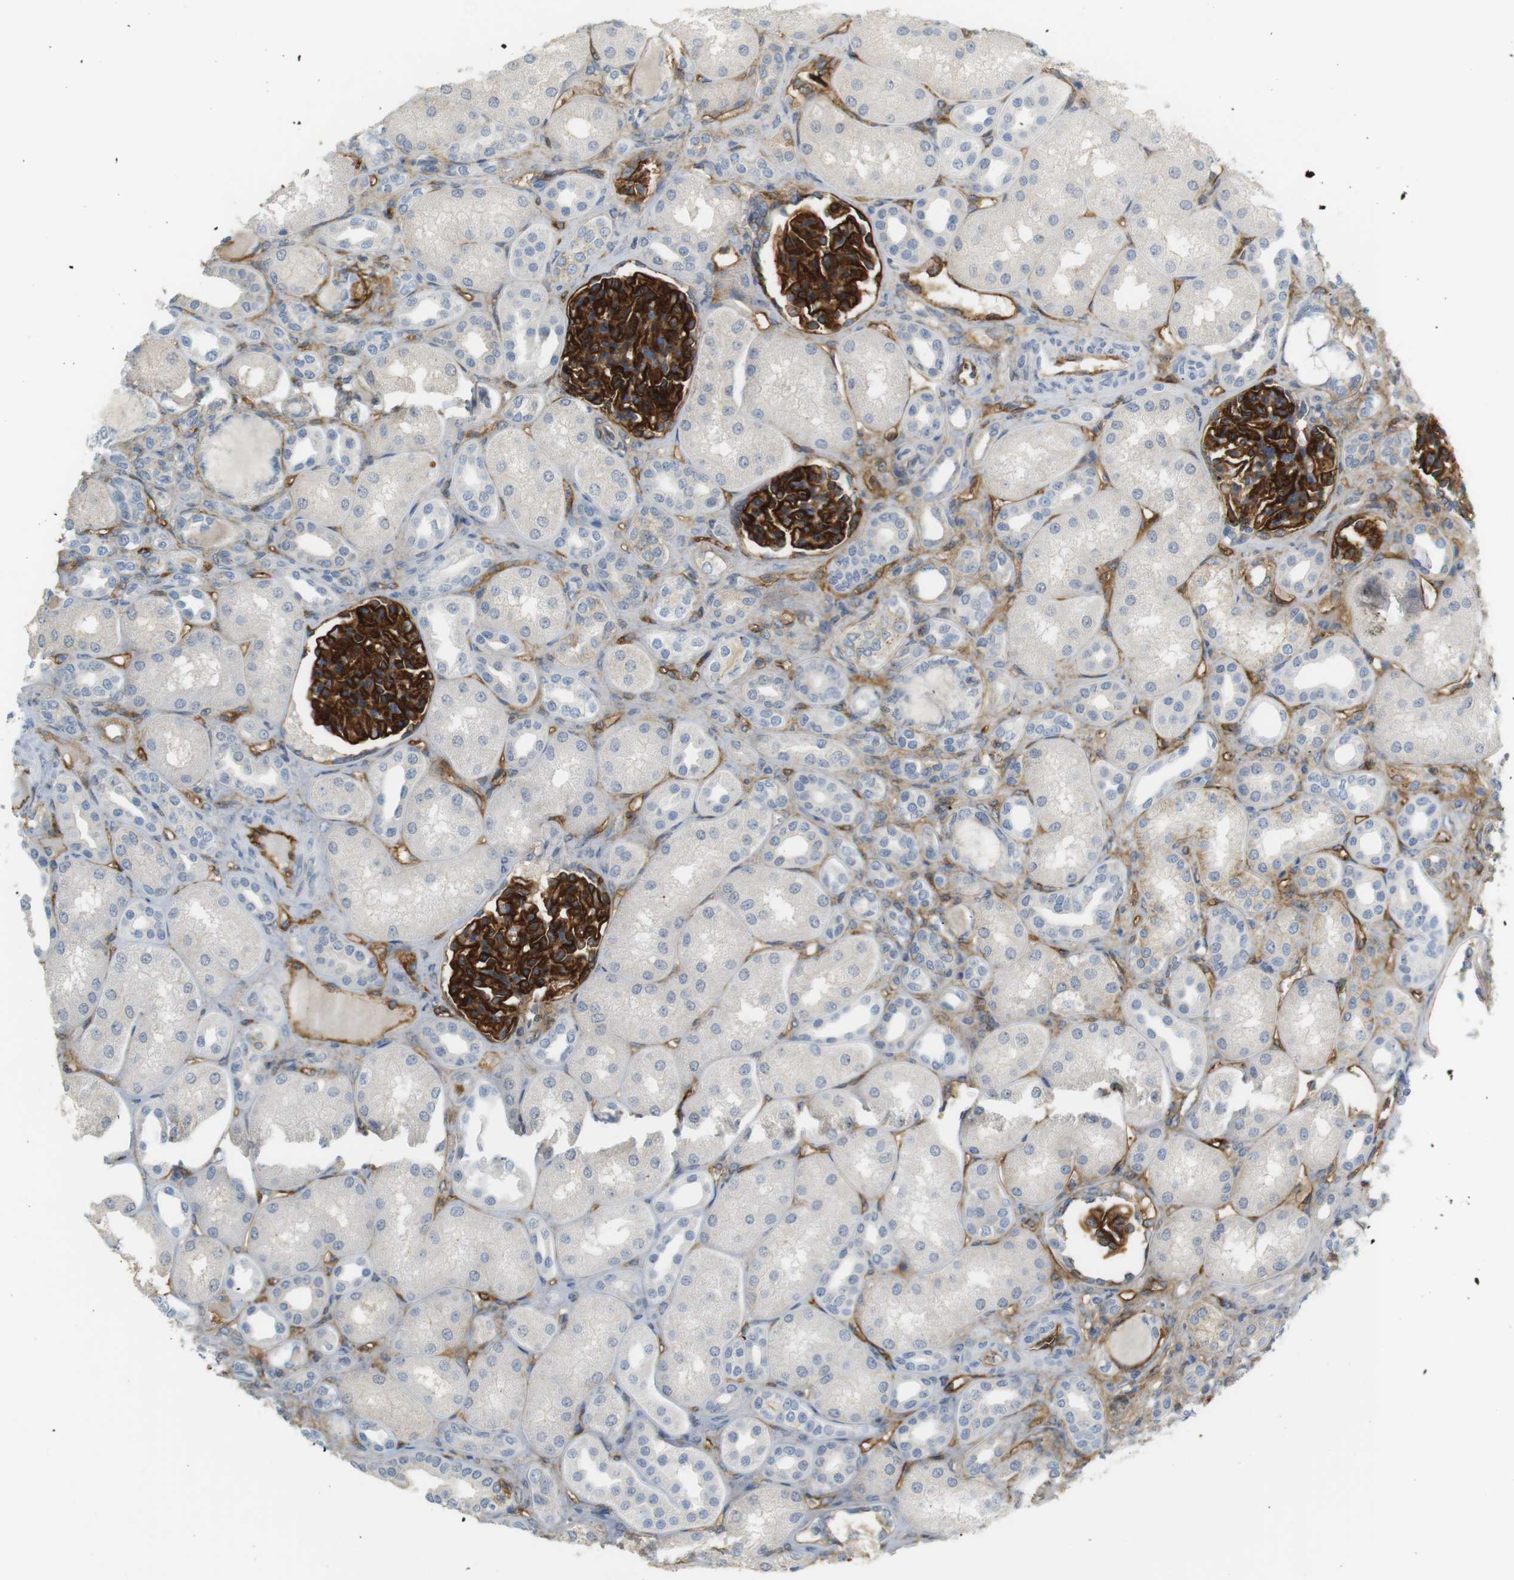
{"staining": {"intensity": "strong", "quantity": ">75%", "location": "cytoplasmic/membranous"}, "tissue": "kidney", "cell_type": "Cells in glomeruli", "image_type": "normal", "snomed": [{"axis": "morphology", "description": "Normal tissue, NOS"}, {"axis": "topography", "description": "Kidney"}], "caption": "High-power microscopy captured an immunohistochemistry (IHC) micrograph of unremarkable kidney, revealing strong cytoplasmic/membranous positivity in about >75% of cells in glomeruli. The staining is performed using DAB (3,3'-diaminobenzidine) brown chromogen to label protein expression. The nuclei are counter-stained blue using hematoxylin.", "gene": "F2R", "patient": {"sex": "male", "age": 7}}